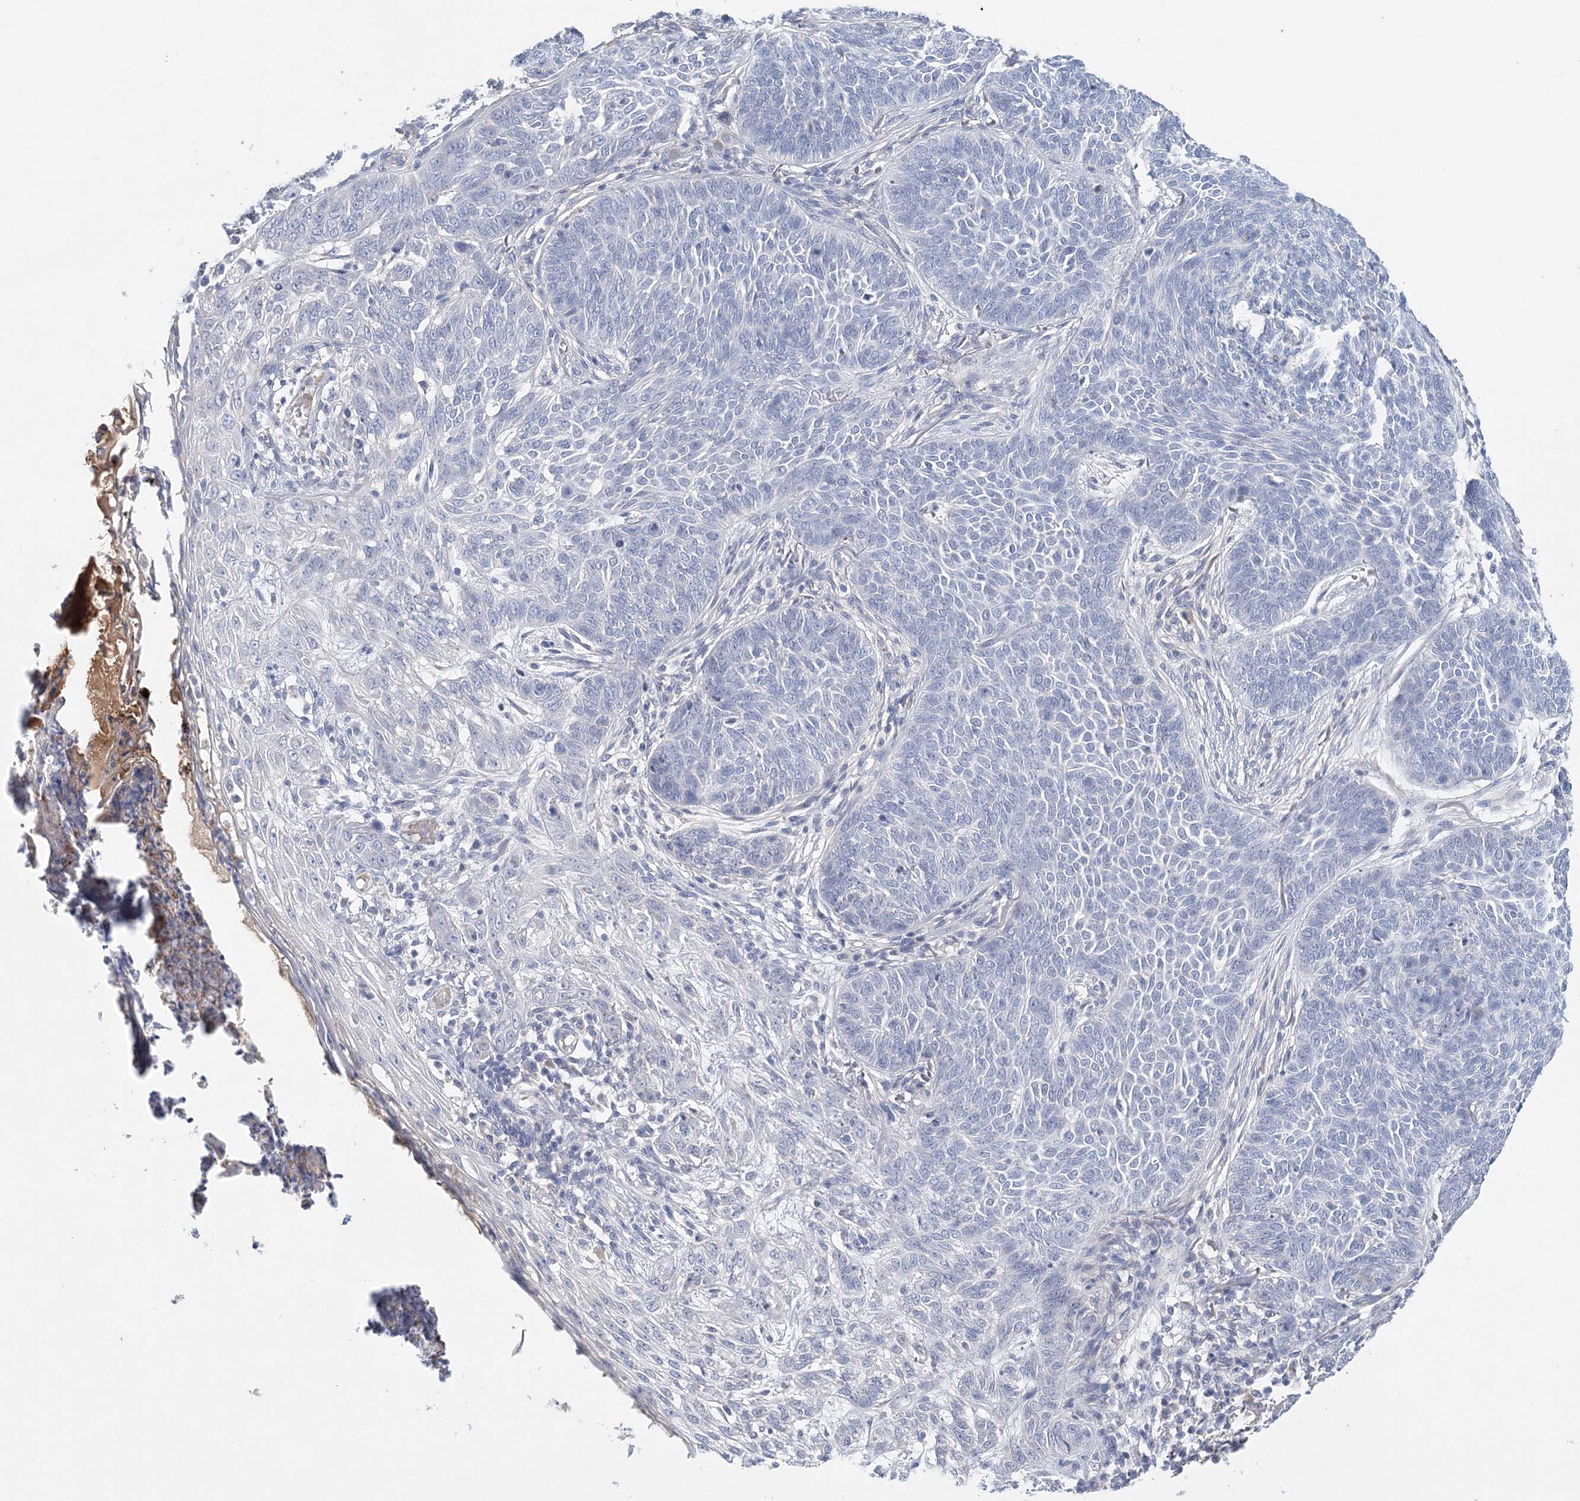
{"staining": {"intensity": "negative", "quantity": "none", "location": "none"}, "tissue": "skin cancer", "cell_type": "Tumor cells", "image_type": "cancer", "snomed": [{"axis": "morphology", "description": "Basal cell carcinoma"}, {"axis": "topography", "description": "Skin"}], "caption": "This image is of skin cancer (basal cell carcinoma) stained with immunohistochemistry to label a protein in brown with the nuclei are counter-stained blue. There is no expression in tumor cells.", "gene": "LRRIQ4", "patient": {"sex": "male", "age": 85}}